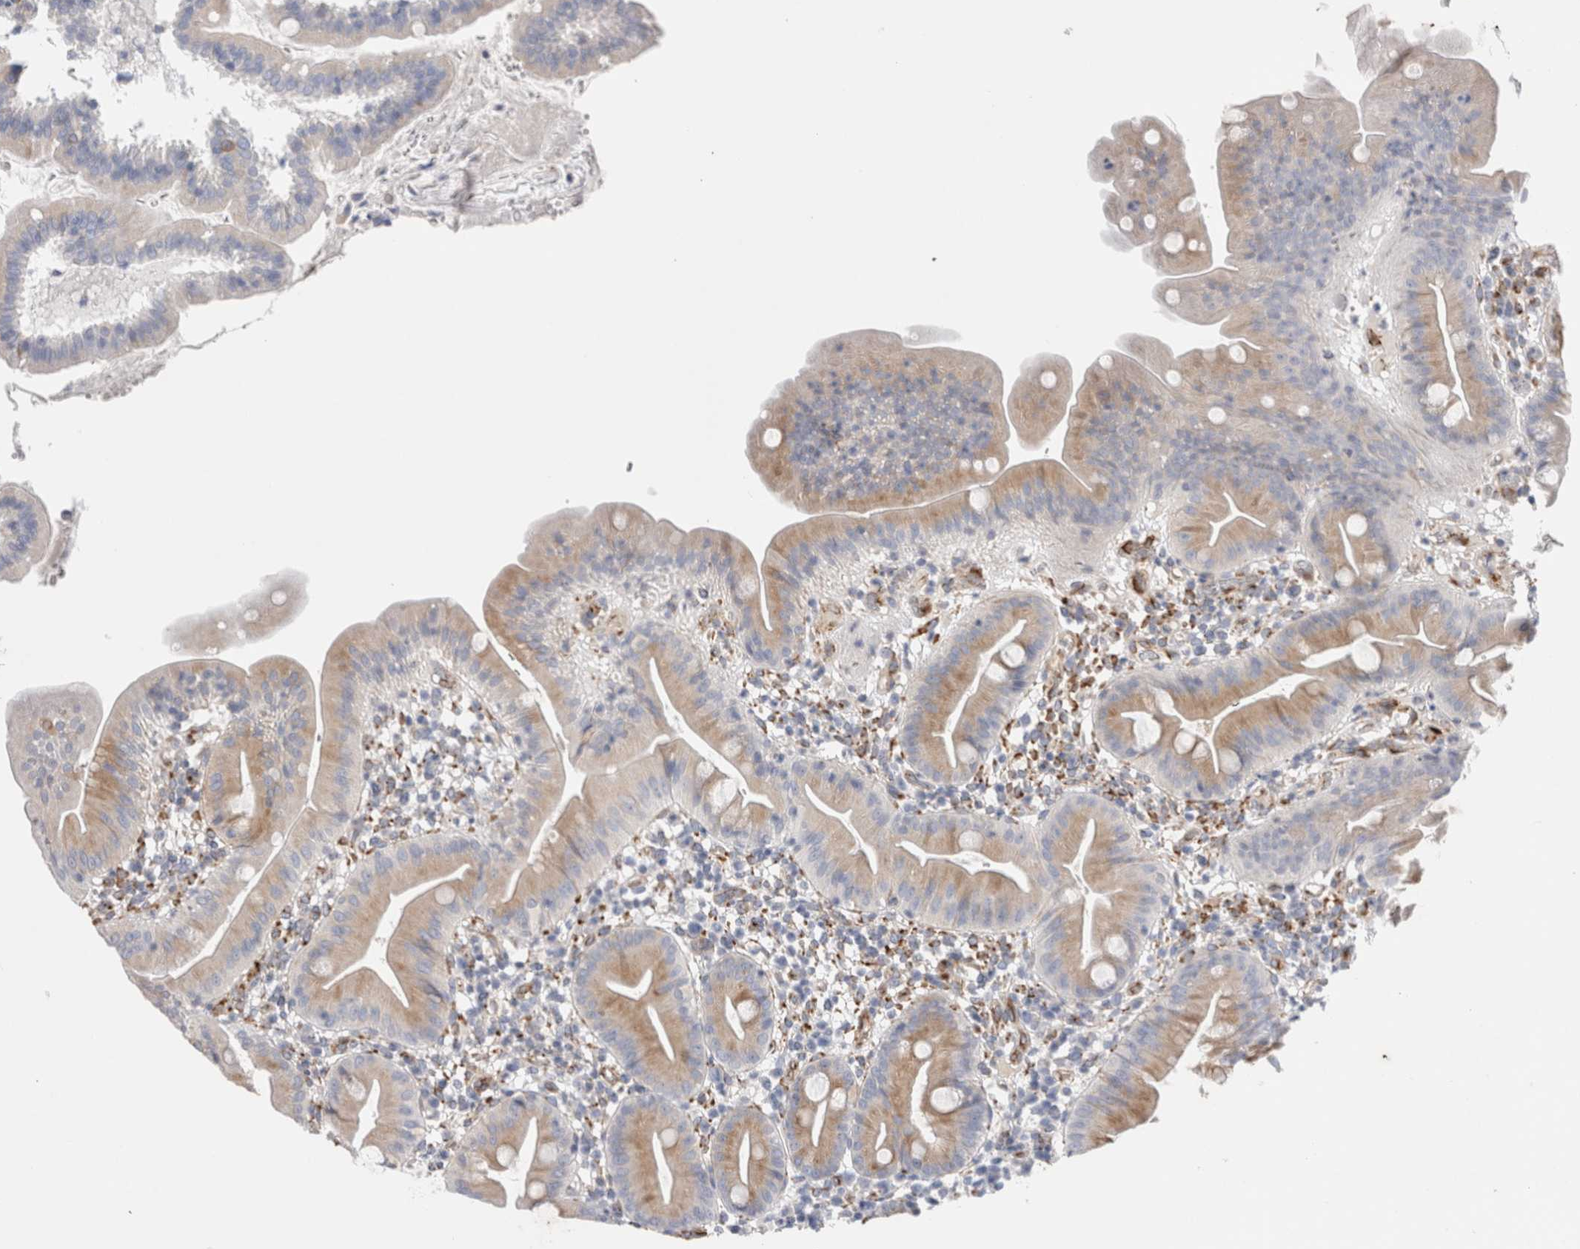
{"staining": {"intensity": "moderate", "quantity": "25%-75%", "location": "cytoplasmic/membranous"}, "tissue": "duodenum", "cell_type": "Glandular cells", "image_type": "normal", "snomed": [{"axis": "morphology", "description": "Normal tissue, NOS"}, {"axis": "topography", "description": "Duodenum"}], "caption": "Protein staining of normal duodenum demonstrates moderate cytoplasmic/membranous expression in approximately 25%-75% of glandular cells.", "gene": "CNPY4", "patient": {"sex": "male", "age": 50}}